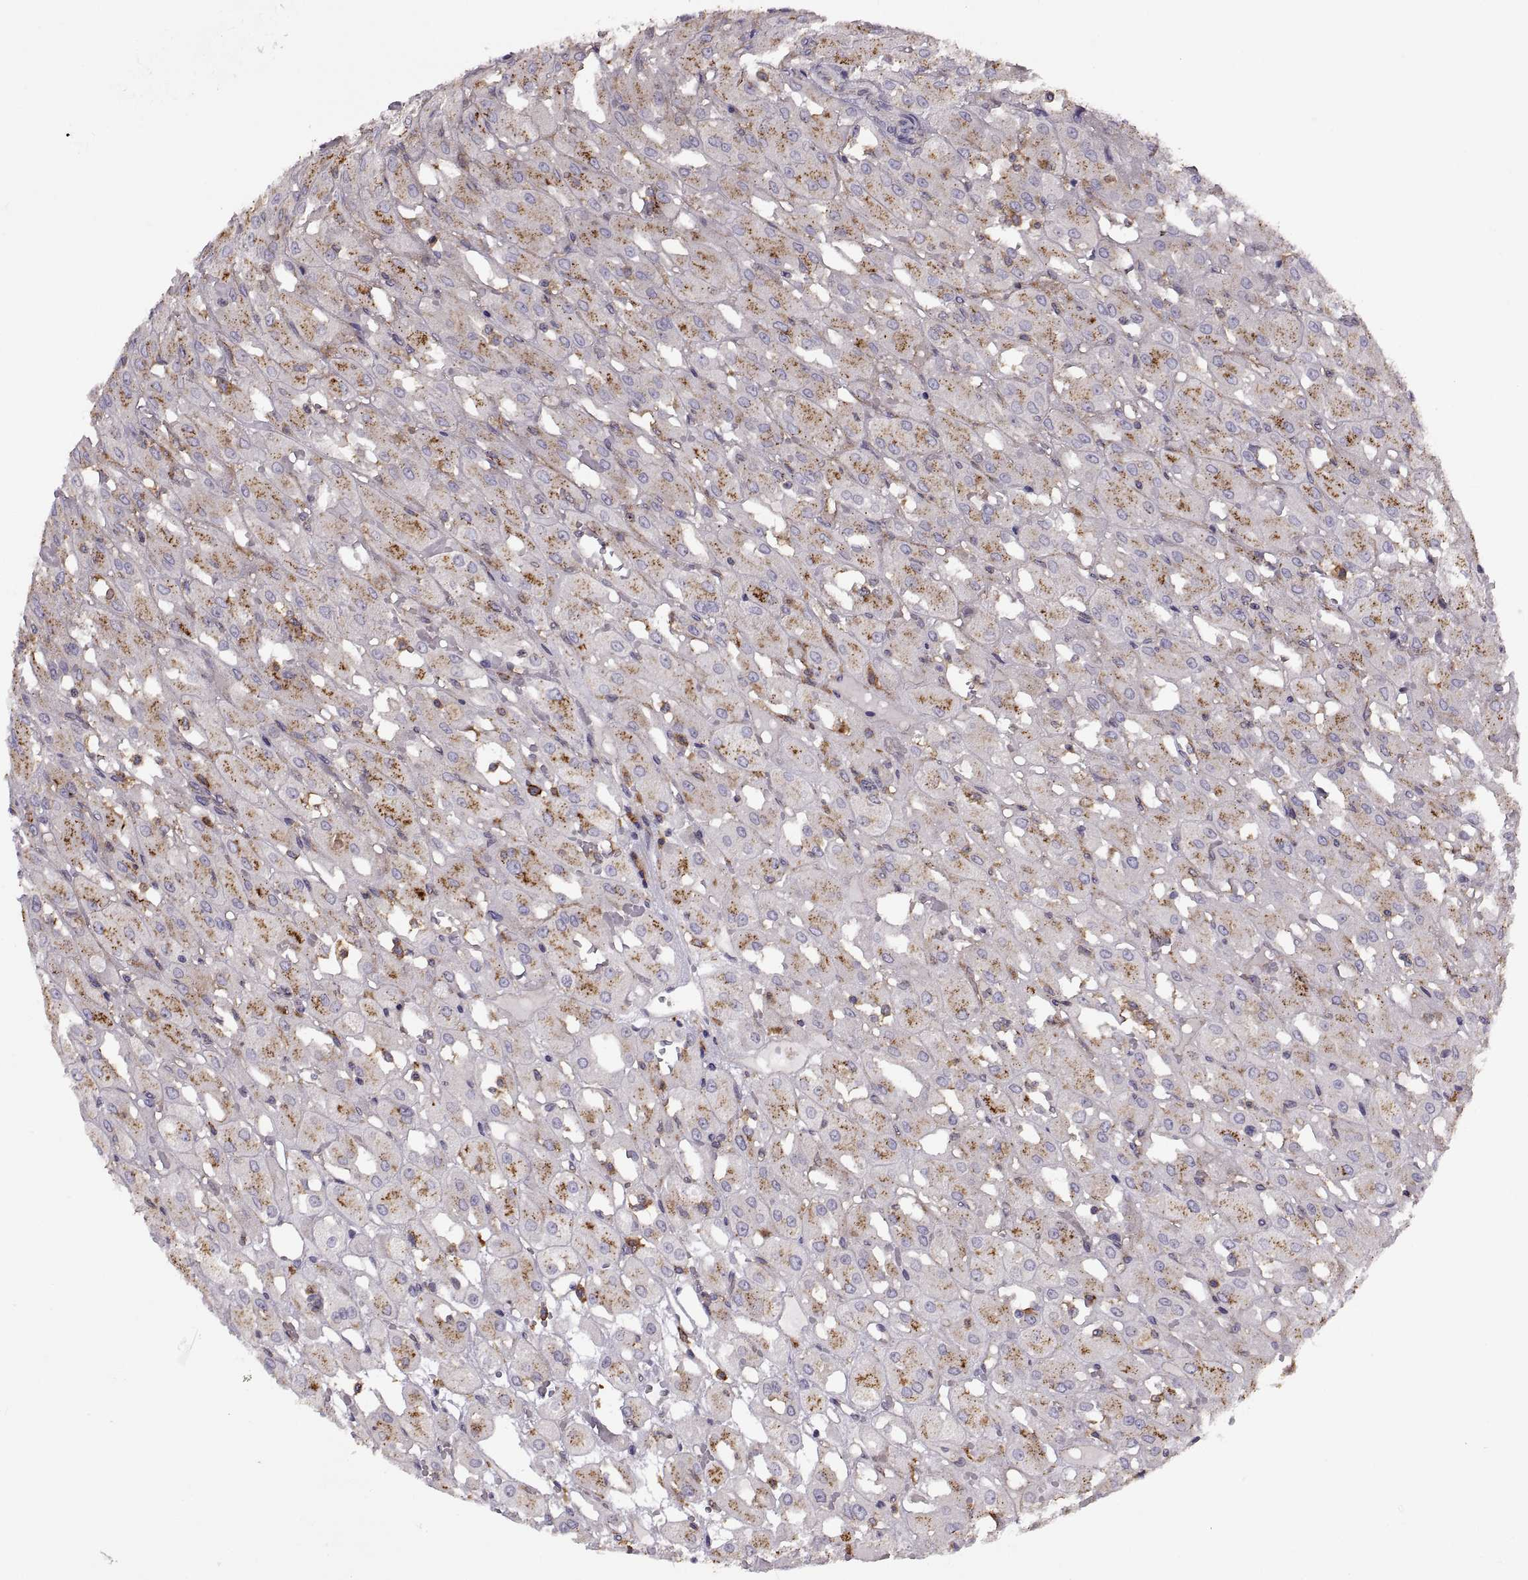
{"staining": {"intensity": "weak", "quantity": "25%-75%", "location": "cytoplasmic/membranous"}, "tissue": "renal cancer", "cell_type": "Tumor cells", "image_type": "cancer", "snomed": [{"axis": "morphology", "description": "Adenocarcinoma, NOS"}, {"axis": "topography", "description": "Kidney"}], "caption": "Human adenocarcinoma (renal) stained for a protein (brown) displays weak cytoplasmic/membranous positive expression in approximately 25%-75% of tumor cells.", "gene": "RALB", "patient": {"sex": "male", "age": 72}}